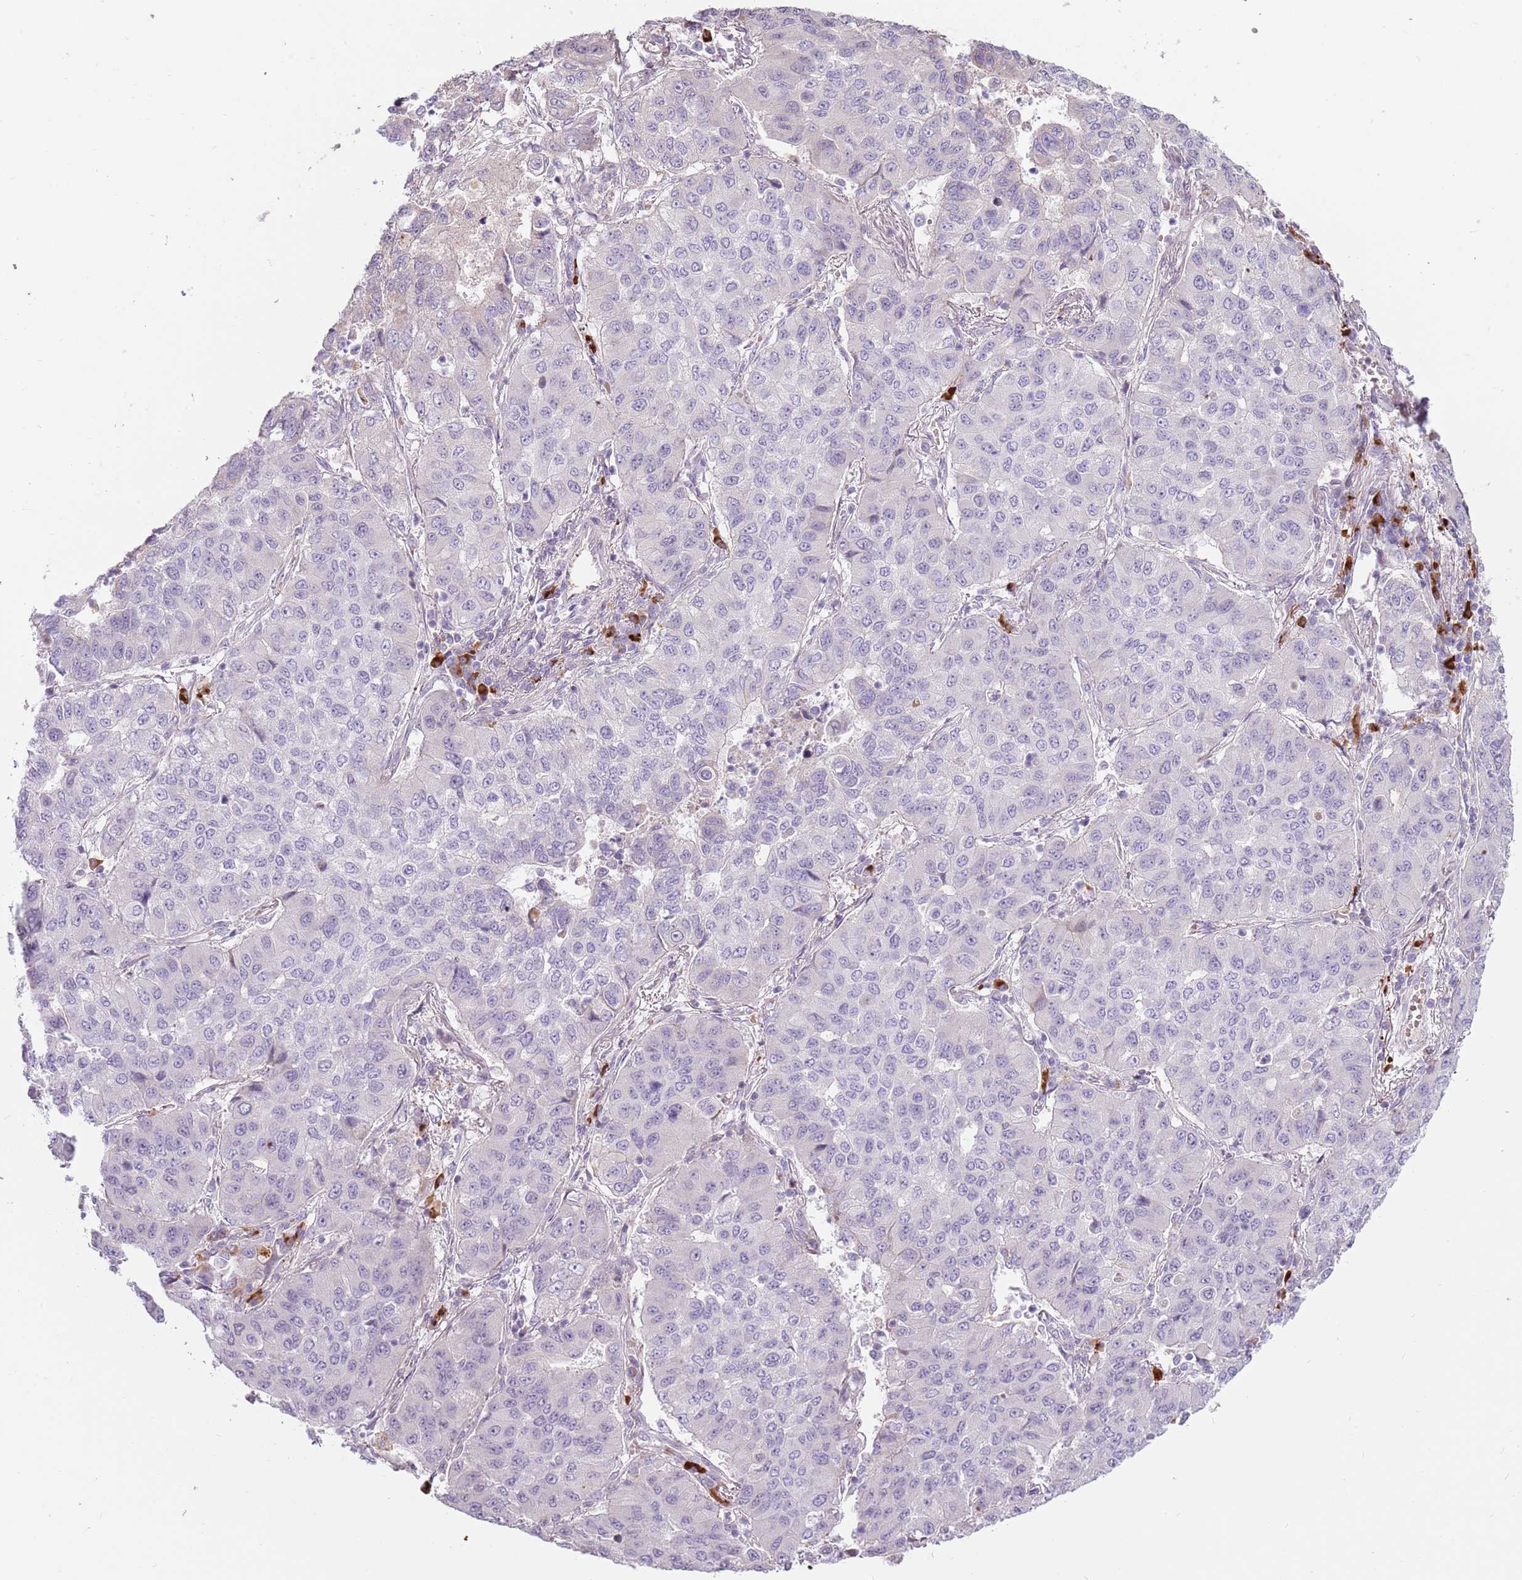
{"staining": {"intensity": "negative", "quantity": "none", "location": "none"}, "tissue": "lung cancer", "cell_type": "Tumor cells", "image_type": "cancer", "snomed": [{"axis": "morphology", "description": "Squamous cell carcinoma, NOS"}, {"axis": "topography", "description": "Lung"}], "caption": "Immunohistochemistry of lung cancer reveals no expression in tumor cells. (DAB (3,3'-diaminobenzidine) immunohistochemistry visualized using brightfield microscopy, high magnification).", "gene": "MCUB", "patient": {"sex": "male", "age": 74}}